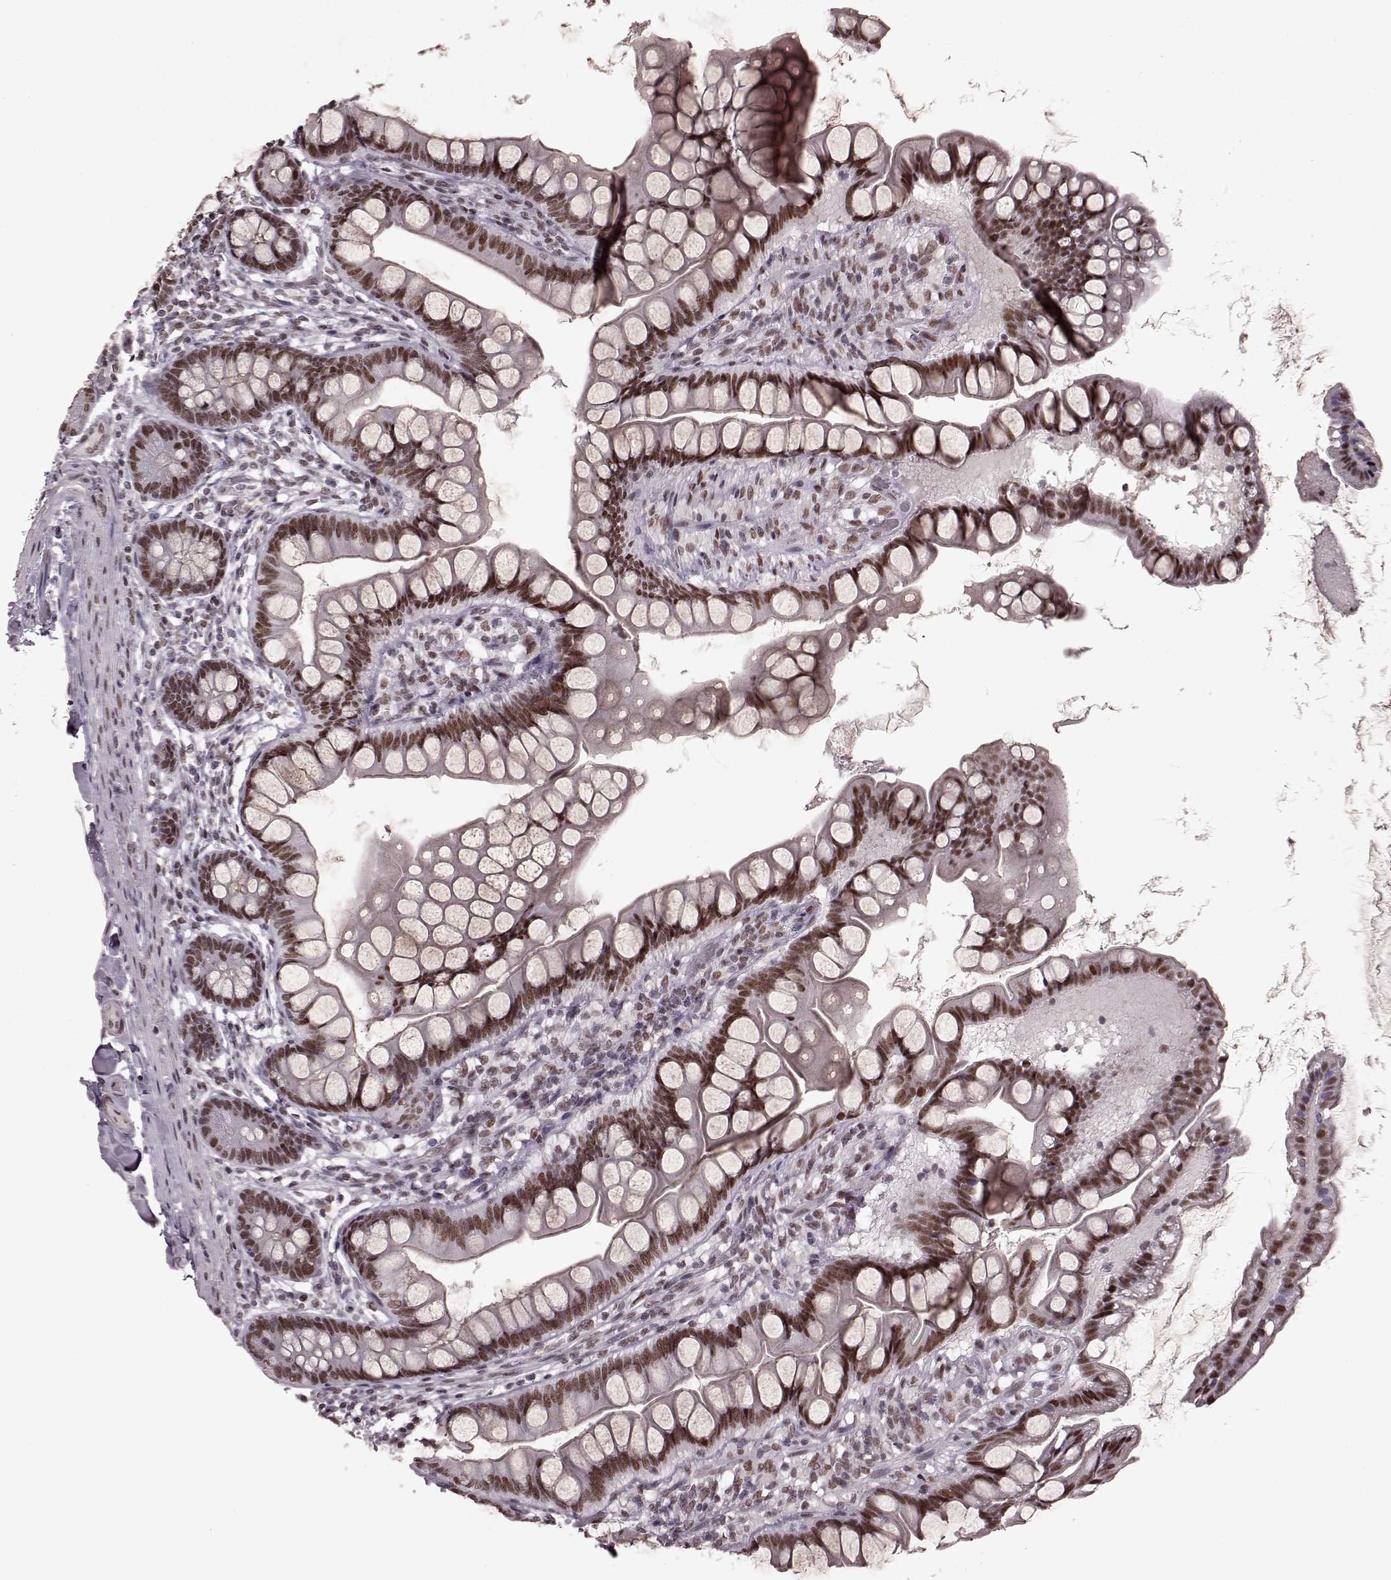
{"staining": {"intensity": "strong", "quantity": ">75%", "location": "nuclear"}, "tissue": "small intestine", "cell_type": "Glandular cells", "image_type": "normal", "snomed": [{"axis": "morphology", "description": "Normal tissue, NOS"}, {"axis": "topography", "description": "Small intestine"}], "caption": "Immunohistochemistry (IHC) of benign human small intestine shows high levels of strong nuclear staining in approximately >75% of glandular cells. (DAB IHC with brightfield microscopy, high magnification).", "gene": "NR2C1", "patient": {"sex": "male", "age": 70}}